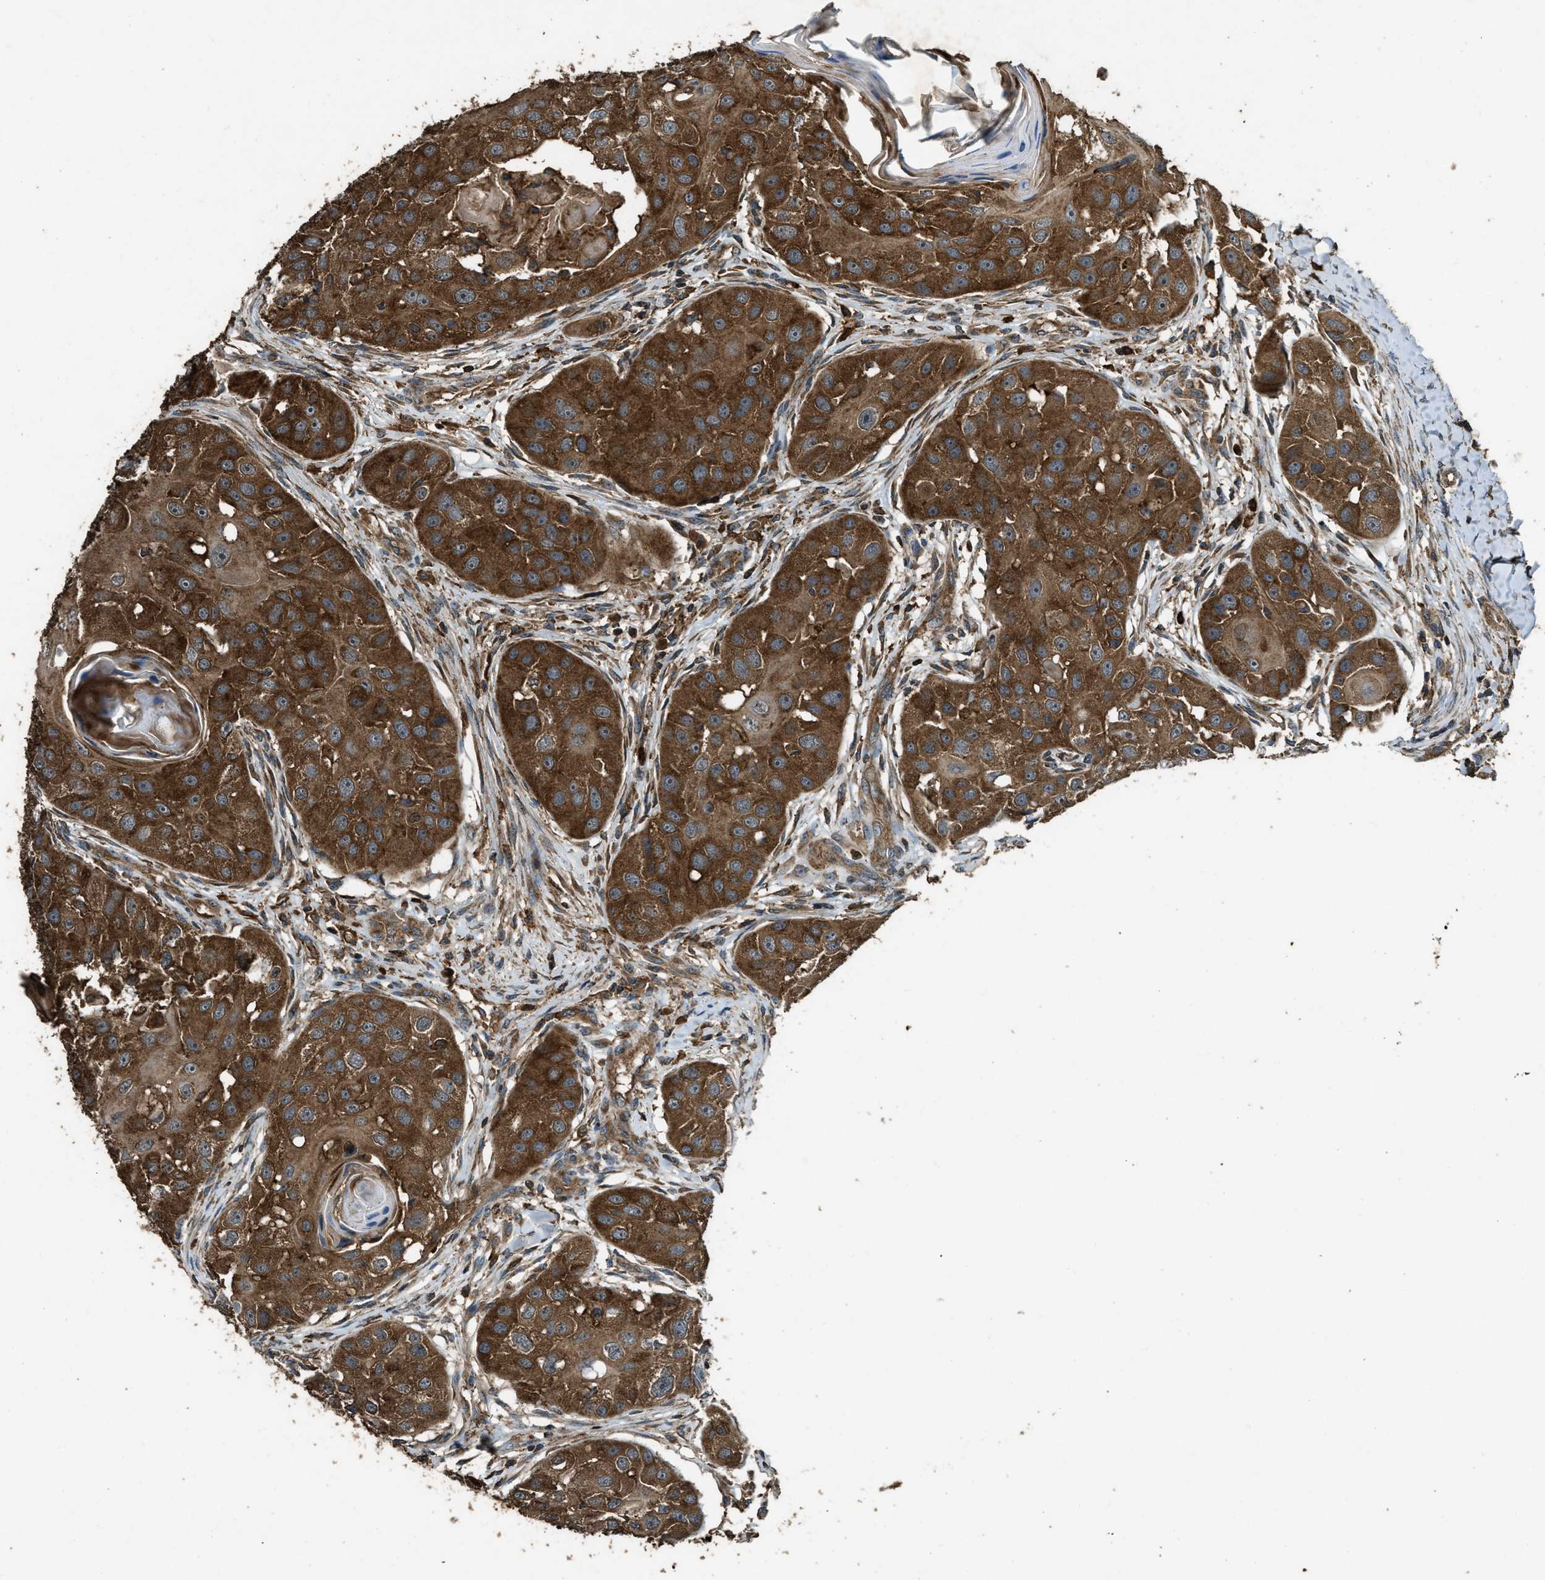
{"staining": {"intensity": "strong", "quantity": ">75%", "location": "cytoplasmic/membranous"}, "tissue": "head and neck cancer", "cell_type": "Tumor cells", "image_type": "cancer", "snomed": [{"axis": "morphology", "description": "Normal tissue, NOS"}, {"axis": "morphology", "description": "Squamous cell carcinoma, NOS"}, {"axis": "topography", "description": "Skeletal muscle"}, {"axis": "topography", "description": "Head-Neck"}], "caption": "Squamous cell carcinoma (head and neck) stained for a protein demonstrates strong cytoplasmic/membranous positivity in tumor cells.", "gene": "MAP3K8", "patient": {"sex": "male", "age": 51}}